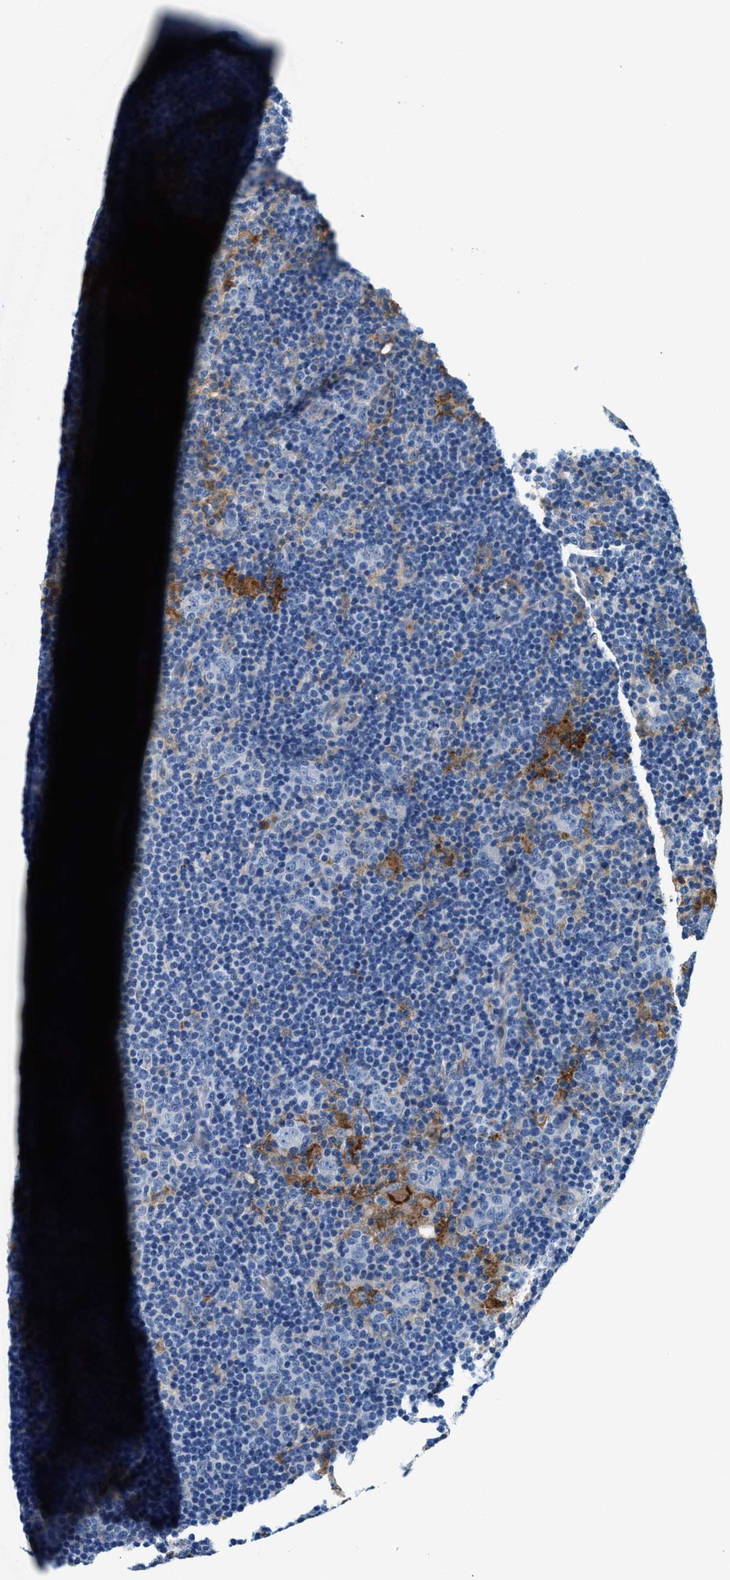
{"staining": {"intensity": "moderate", "quantity": "<25%", "location": "cytoplasmic/membranous"}, "tissue": "lymphoma", "cell_type": "Tumor cells", "image_type": "cancer", "snomed": [{"axis": "morphology", "description": "Hodgkin's disease, NOS"}, {"axis": "topography", "description": "Lymph node"}], "caption": "Lymphoma stained with a brown dye demonstrates moderate cytoplasmic/membranous positive positivity in approximately <25% of tumor cells.", "gene": "SLFN11", "patient": {"sex": "female", "age": 57}}